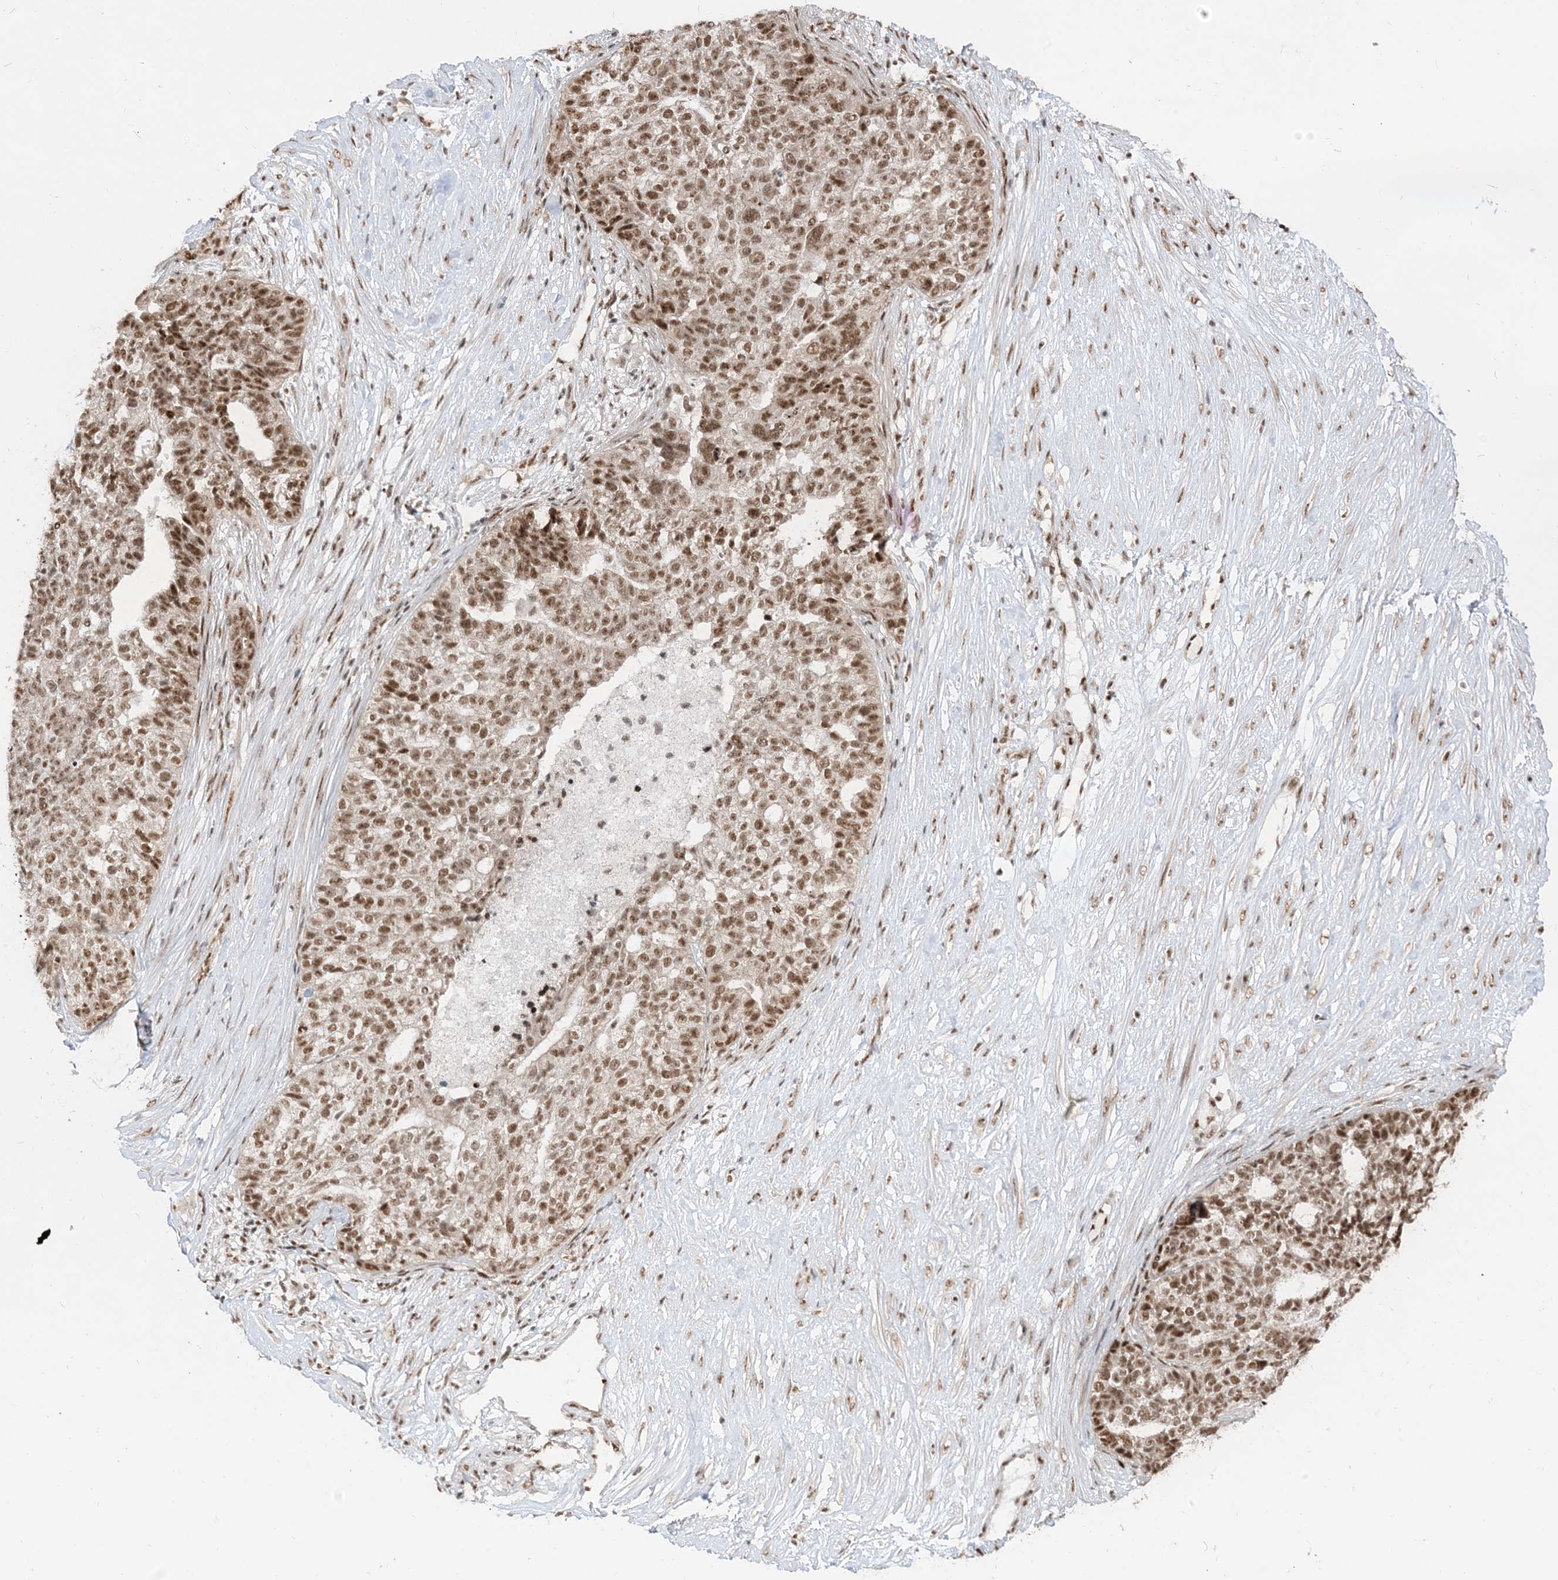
{"staining": {"intensity": "moderate", "quantity": ">75%", "location": "nuclear"}, "tissue": "ovarian cancer", "cell_type": "Tumor cells", "image_type": "cancer", "snomed": [{"axis": "morphology", "description": "Cystadenocarcinoma, serous, NOS"}, {"axis": "topography", "description": "Ovary"}], "caption": "Human ovarian cancer stained with a brown dye displays moderate nuclear positive staining in approximately >75% of tumor cells.", "gene": "ARGLU1", "patient": {"sex": "female", "age": 59}}